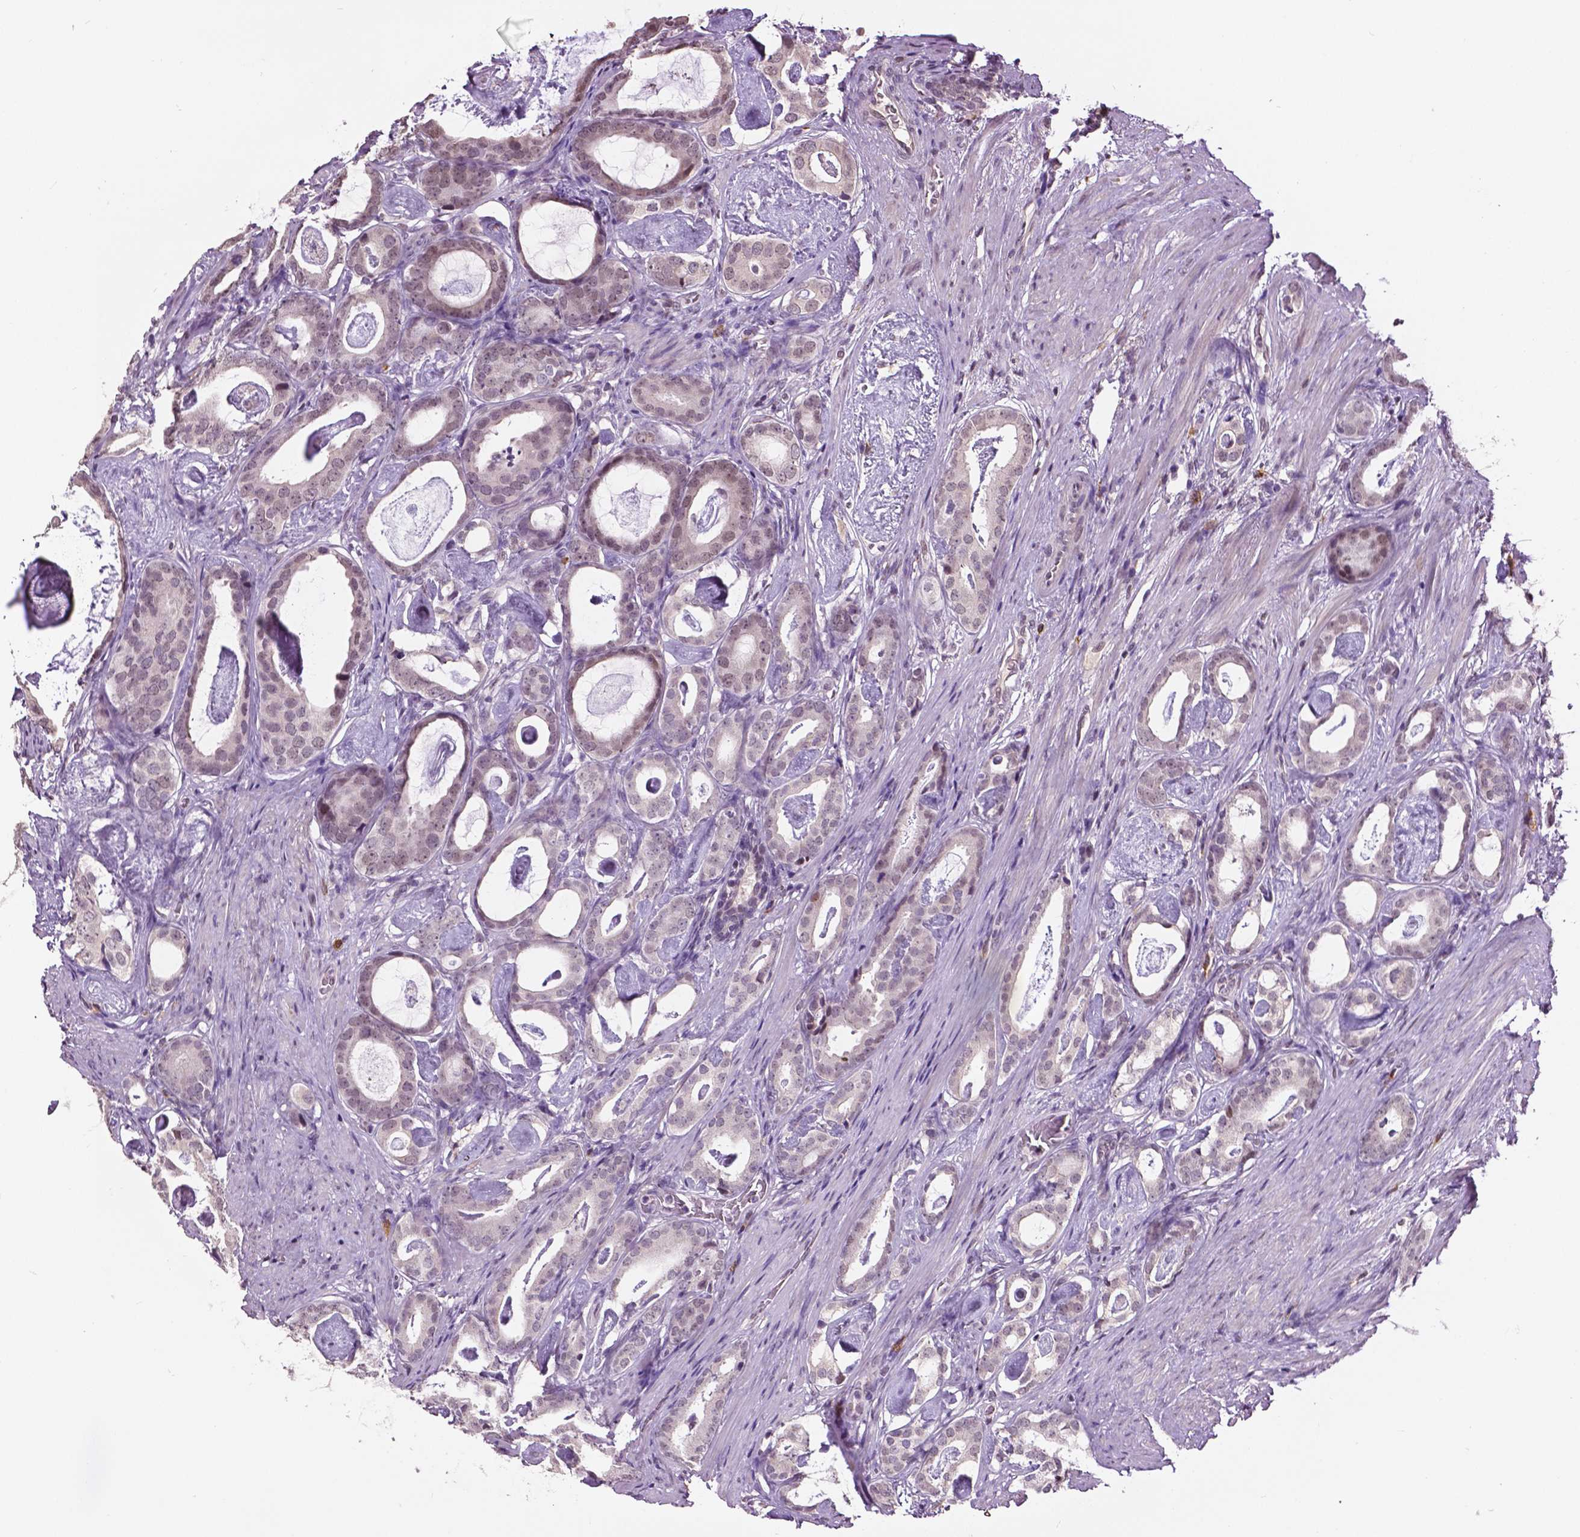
{"staining": {"intensity": "weak", "quantity": "<25%", "location": "nuclear"}, "tissue": "prostate cancer", "cell_type": "Tumor cells", "image_type": "cancer", "snomed": [{"axis": "morphology", "description": "Adenocarcinoma, Low grade"}, {"axis": "topography", "description": "Prostate and seminal vesicle, NOS"}], "caption": "Immunohistochemistry (IHC) image of neoplastic tissue: human prostate cancer (low-grade adenocarcinoma) stained with DAB (3,3'-diaminobenzidine) demonstrates no significant protein expression in tumor cells.", "gene": "DLX5", "patient": {"sex": "male", "age": 71}}